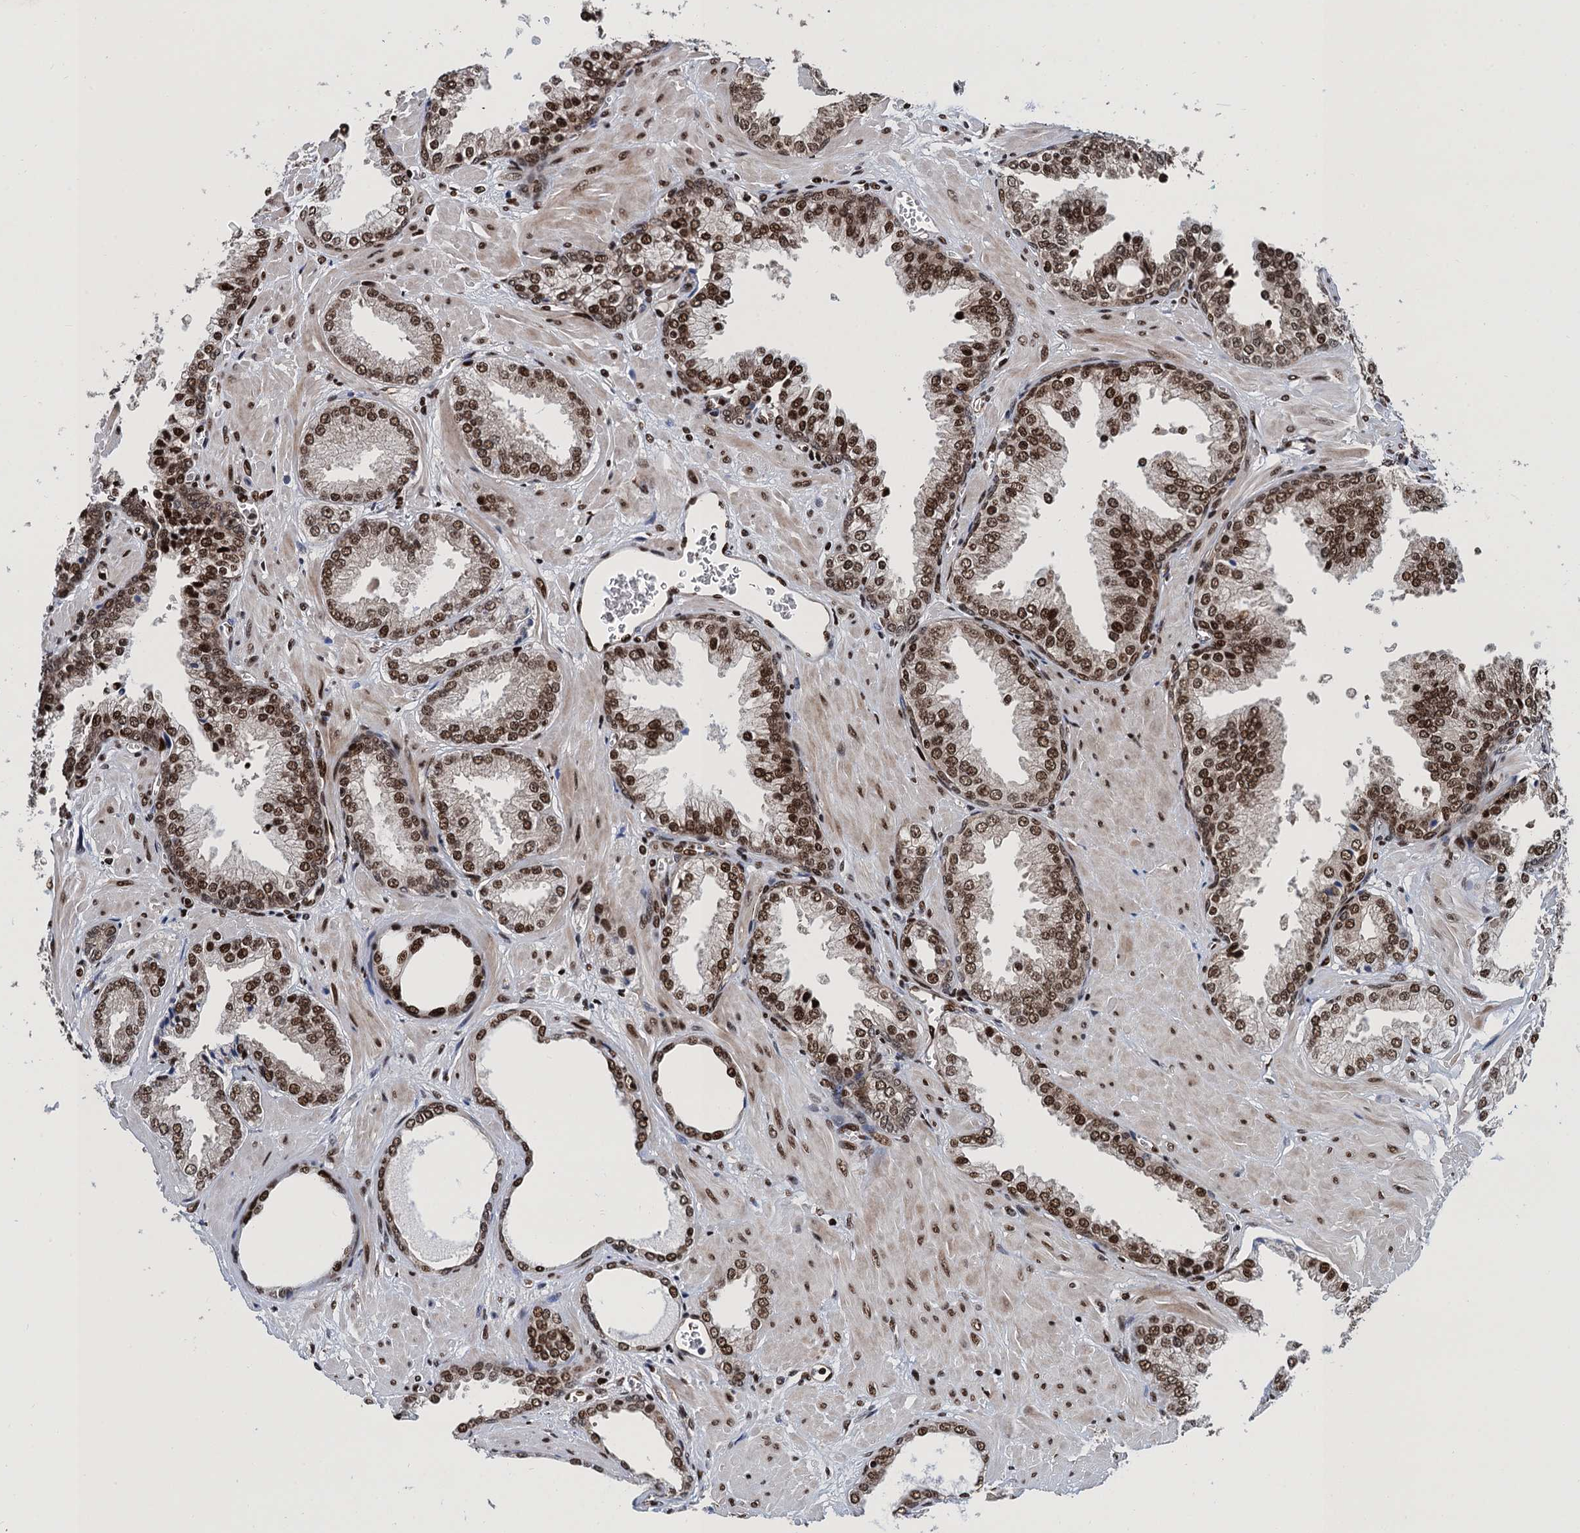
{"staining": {"intensity": "moderate", "quantity": ">75%", "location": "nuclear"}, "tissue": "prostate cancer", "cell_type": "Tumor cells", "image_type": "cancer", "snomed": [{"axis": "morphology", "description": "Adenocarcinoma, Low grade"}, {"axis": "topography", "description": "Prostate"}], "caption": "Prostate low-grade adenocarcinoma tissue reveals moderate nuclear staining in about >75% of tumor cells, visualized by immunohistochemistry.", "gene": "PPP4R1", "patient": {"sex": "male", "age": 67}}